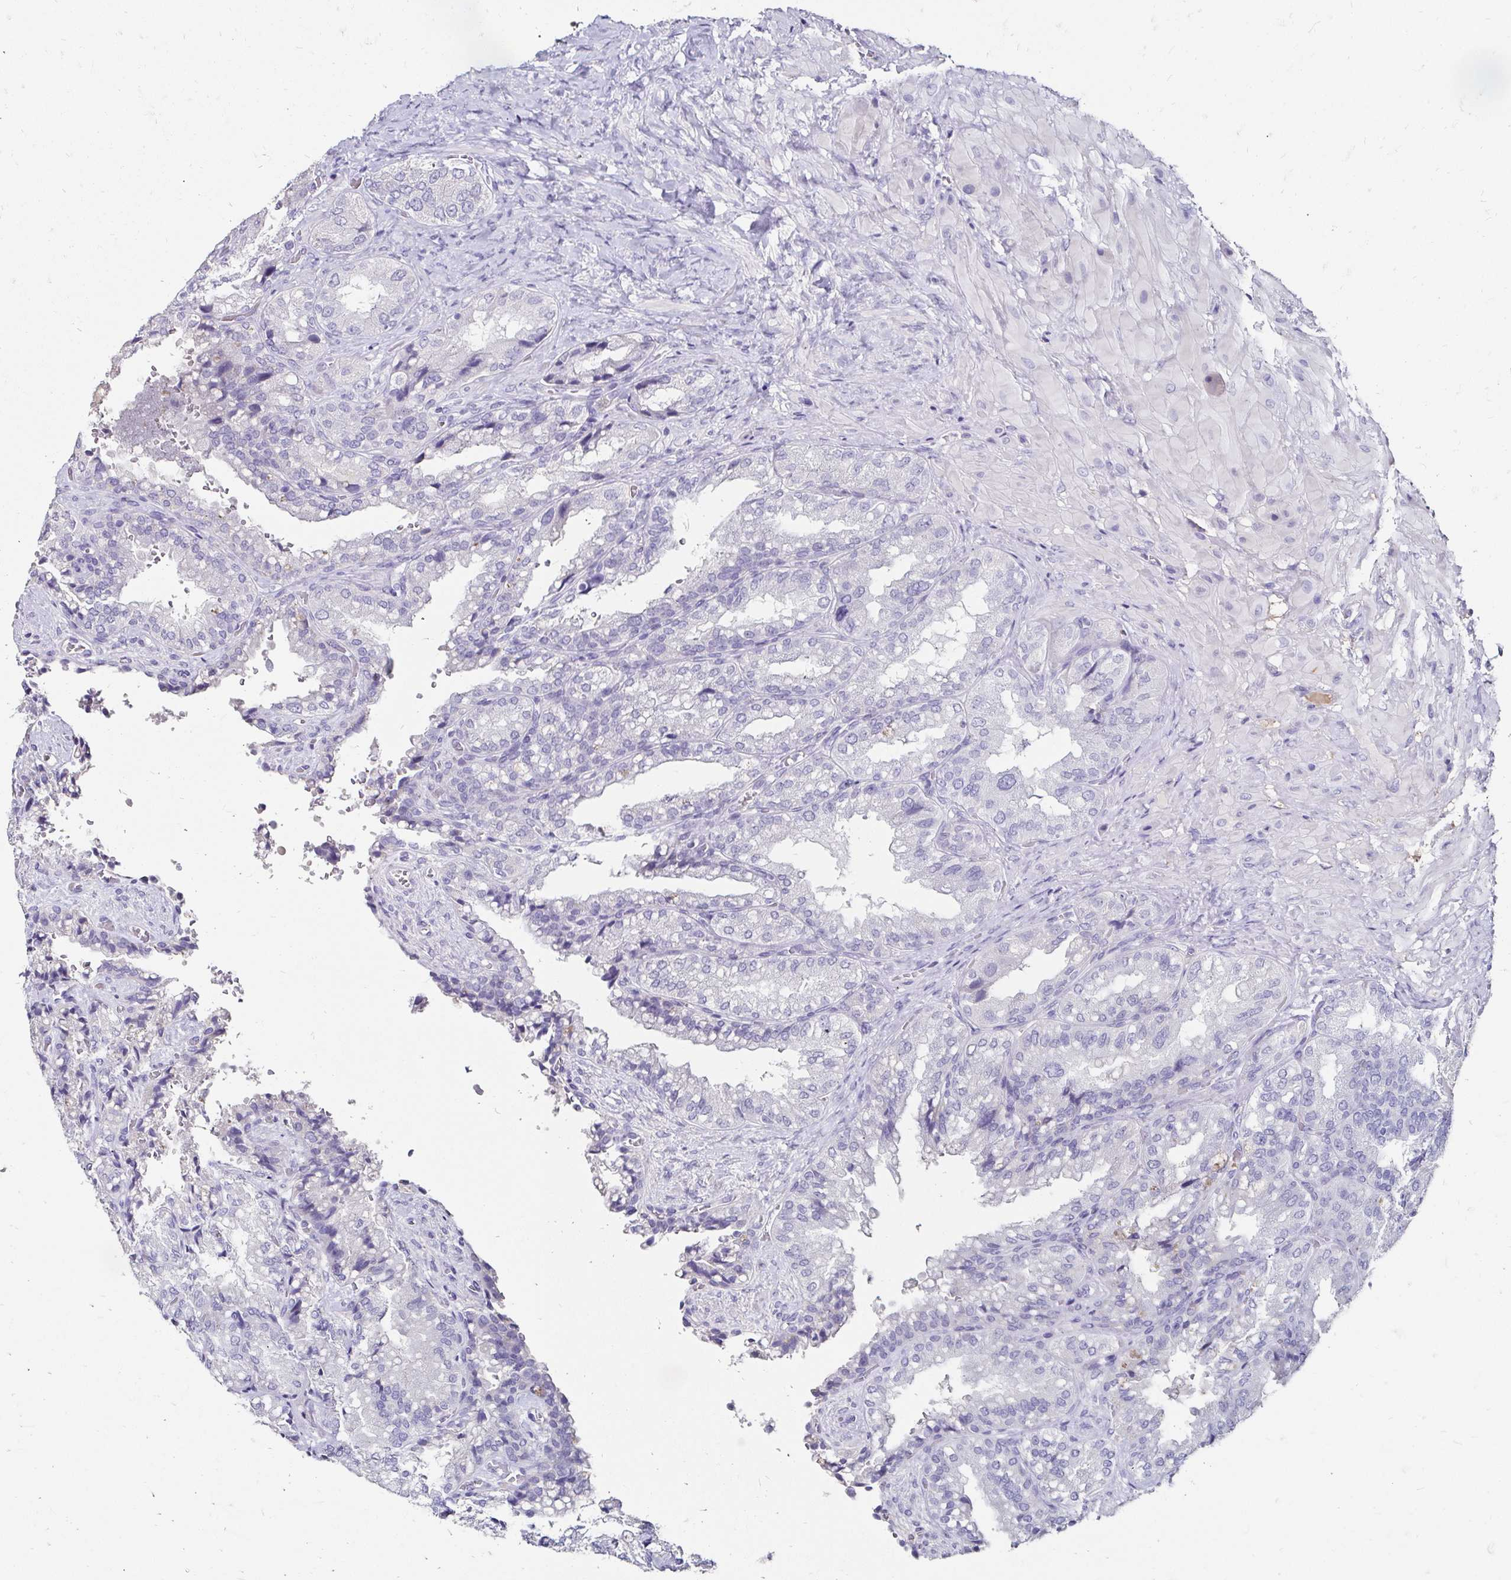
{"staining": {"intensity": "negative", "quantity": "none", "location": "none"}, "tissue": "seminal vesicle", "cell_type": "Glandular cells", "image_type": "normal", "snomed": [{"axis": "morphology", "description": "Normal tissue, NOS"}, {"axis": "topography", "description": "Seminal veicle"}], "caption": "An IHC image of benign seminal vesicle is shown. There is no staining in glandular cells of seminal vesicle.", "gene": "SCG3", "patient": {"sex": "male", "age": 57}}